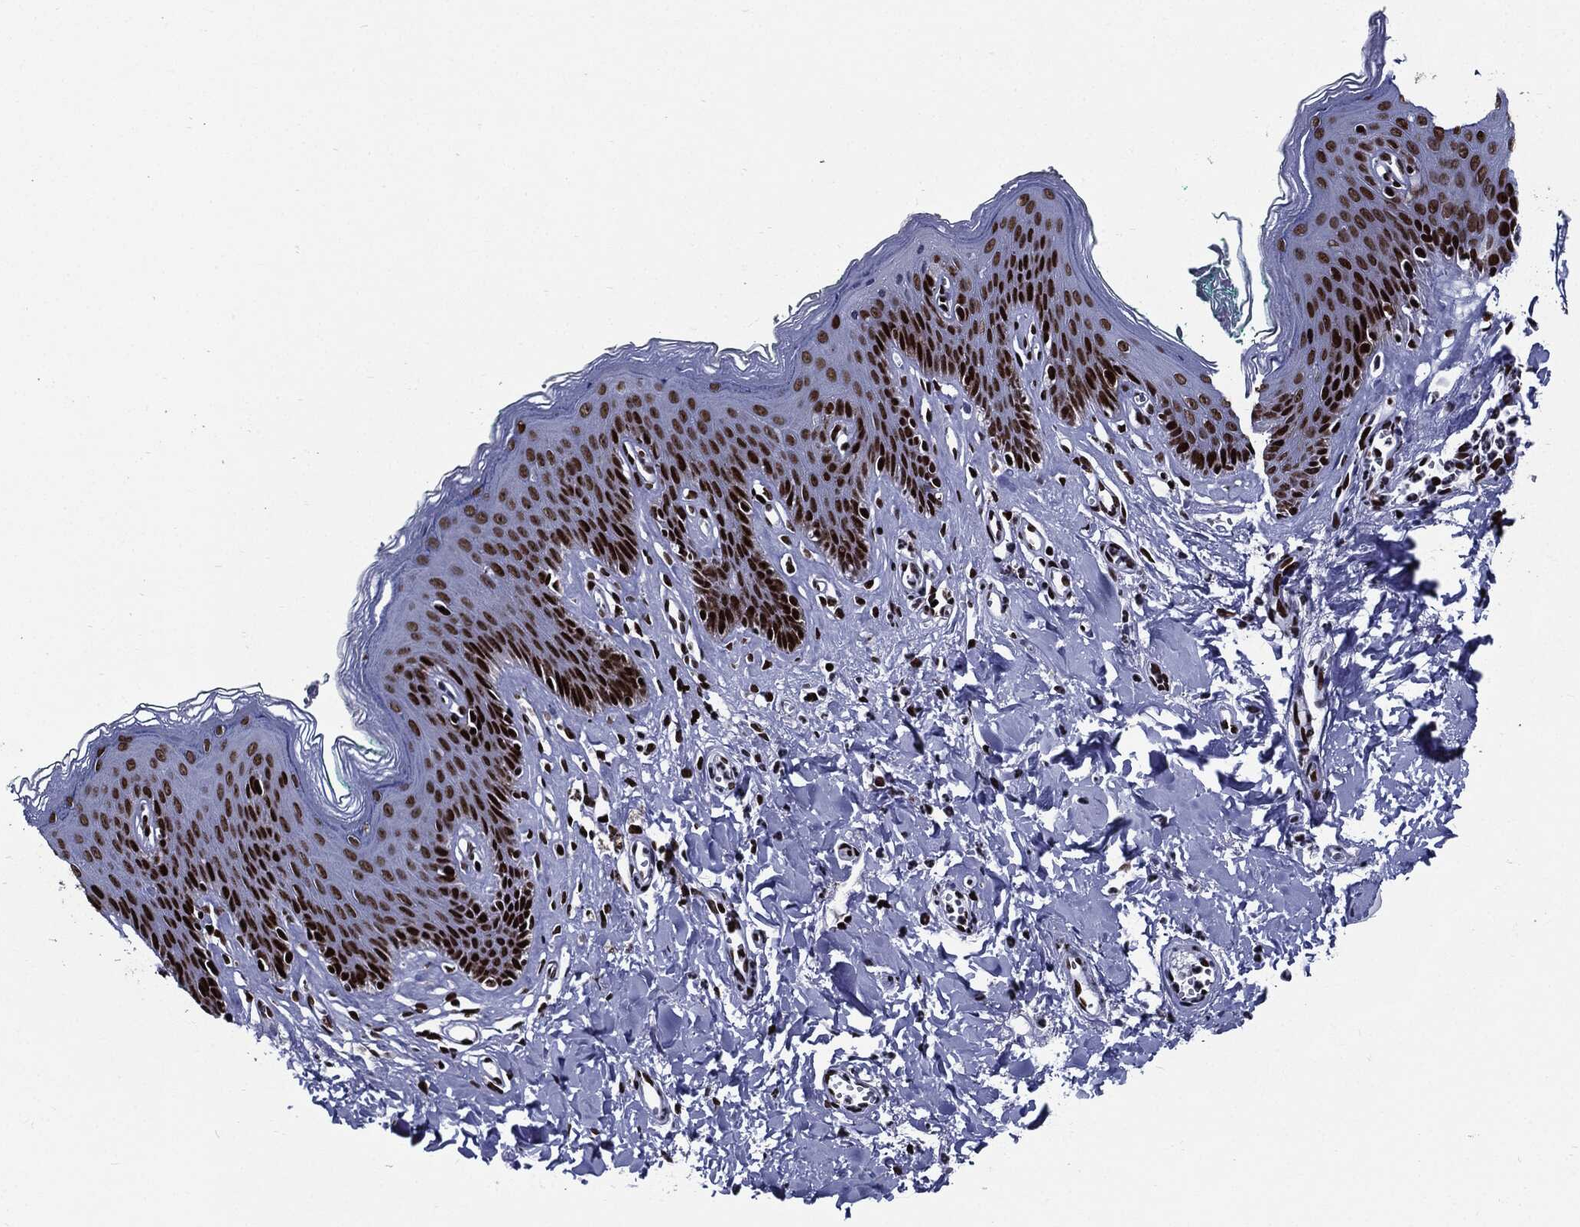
{"staining": {"intensity": "strong", "quantity": ">75%", "location": "nuclear"}, "tissue": "skin", "cell_type": "Epidermal cells", "image_type": "normal", "snomed": [{"axis": "morphology", "description": "Normal tissue, NOS"}, {"axis": "topography", "description": "Vulva"}], "caption": "Benign skin shows strong nuclear expression in approximately >75% of epidermal cells.", "gene": "ZFP91", "patient": {"sex": "female", "age": 66}}